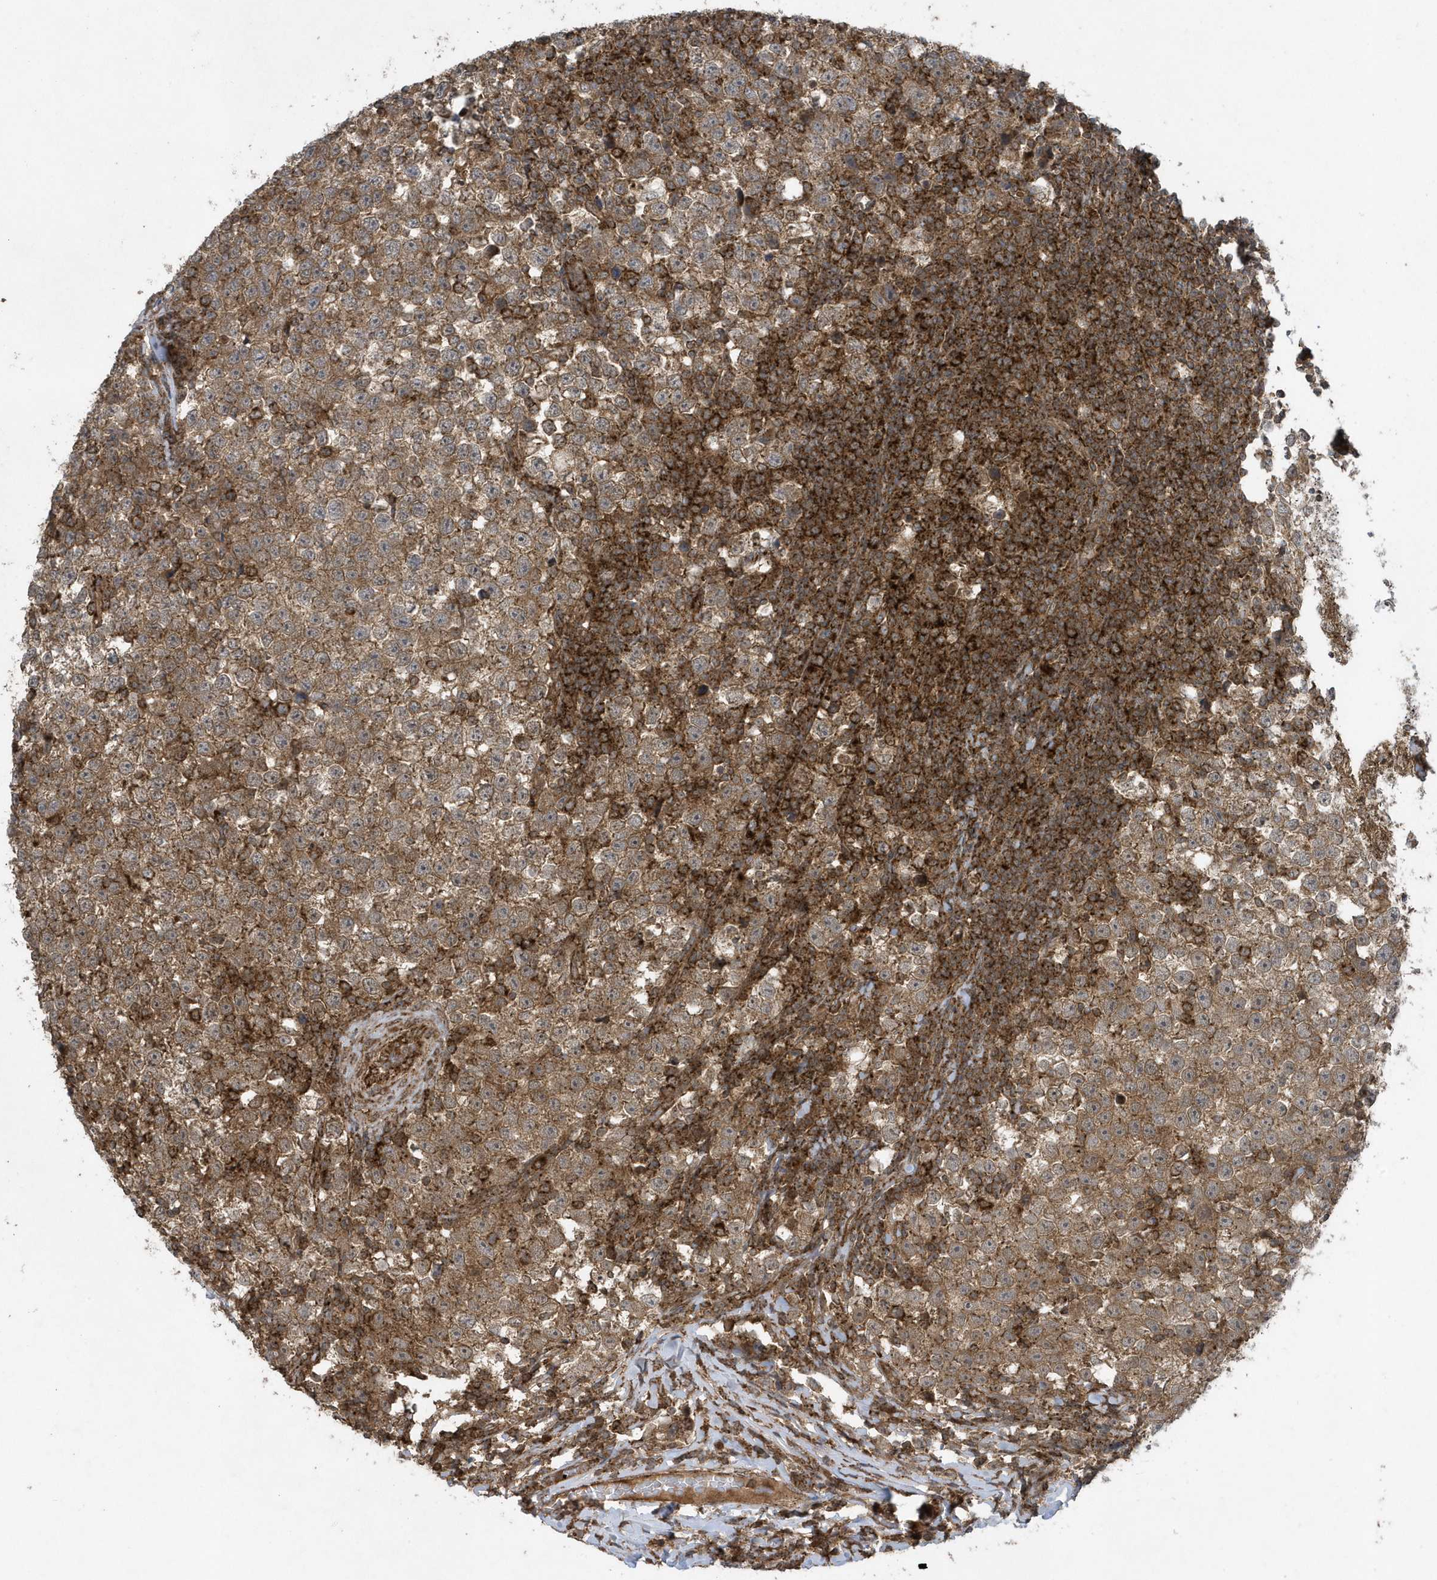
{"staining": {"intensity": "moderate", "quantity": ">75%", "location": "cytoplasmic/membranous"}, "tissue": "testis cancer", "cell_type": "Tumor cells", "image_type": "cancer", "snomed": [{"axis": "morphology", "description": "Normal tissue, NOS"}, {"axis": "morphology", "description": "Seminoma, NOS"}, {"axis": "topography", "description": "Testis"}], "caption": "Testis cancer stained with immunohistochemistry (IHC) shows moderate cytoplasmic/membranous staining in approximately >75% of tumor cells.", "gene": "STAMBP", "patient": {"sex": "male", "age": 43}}